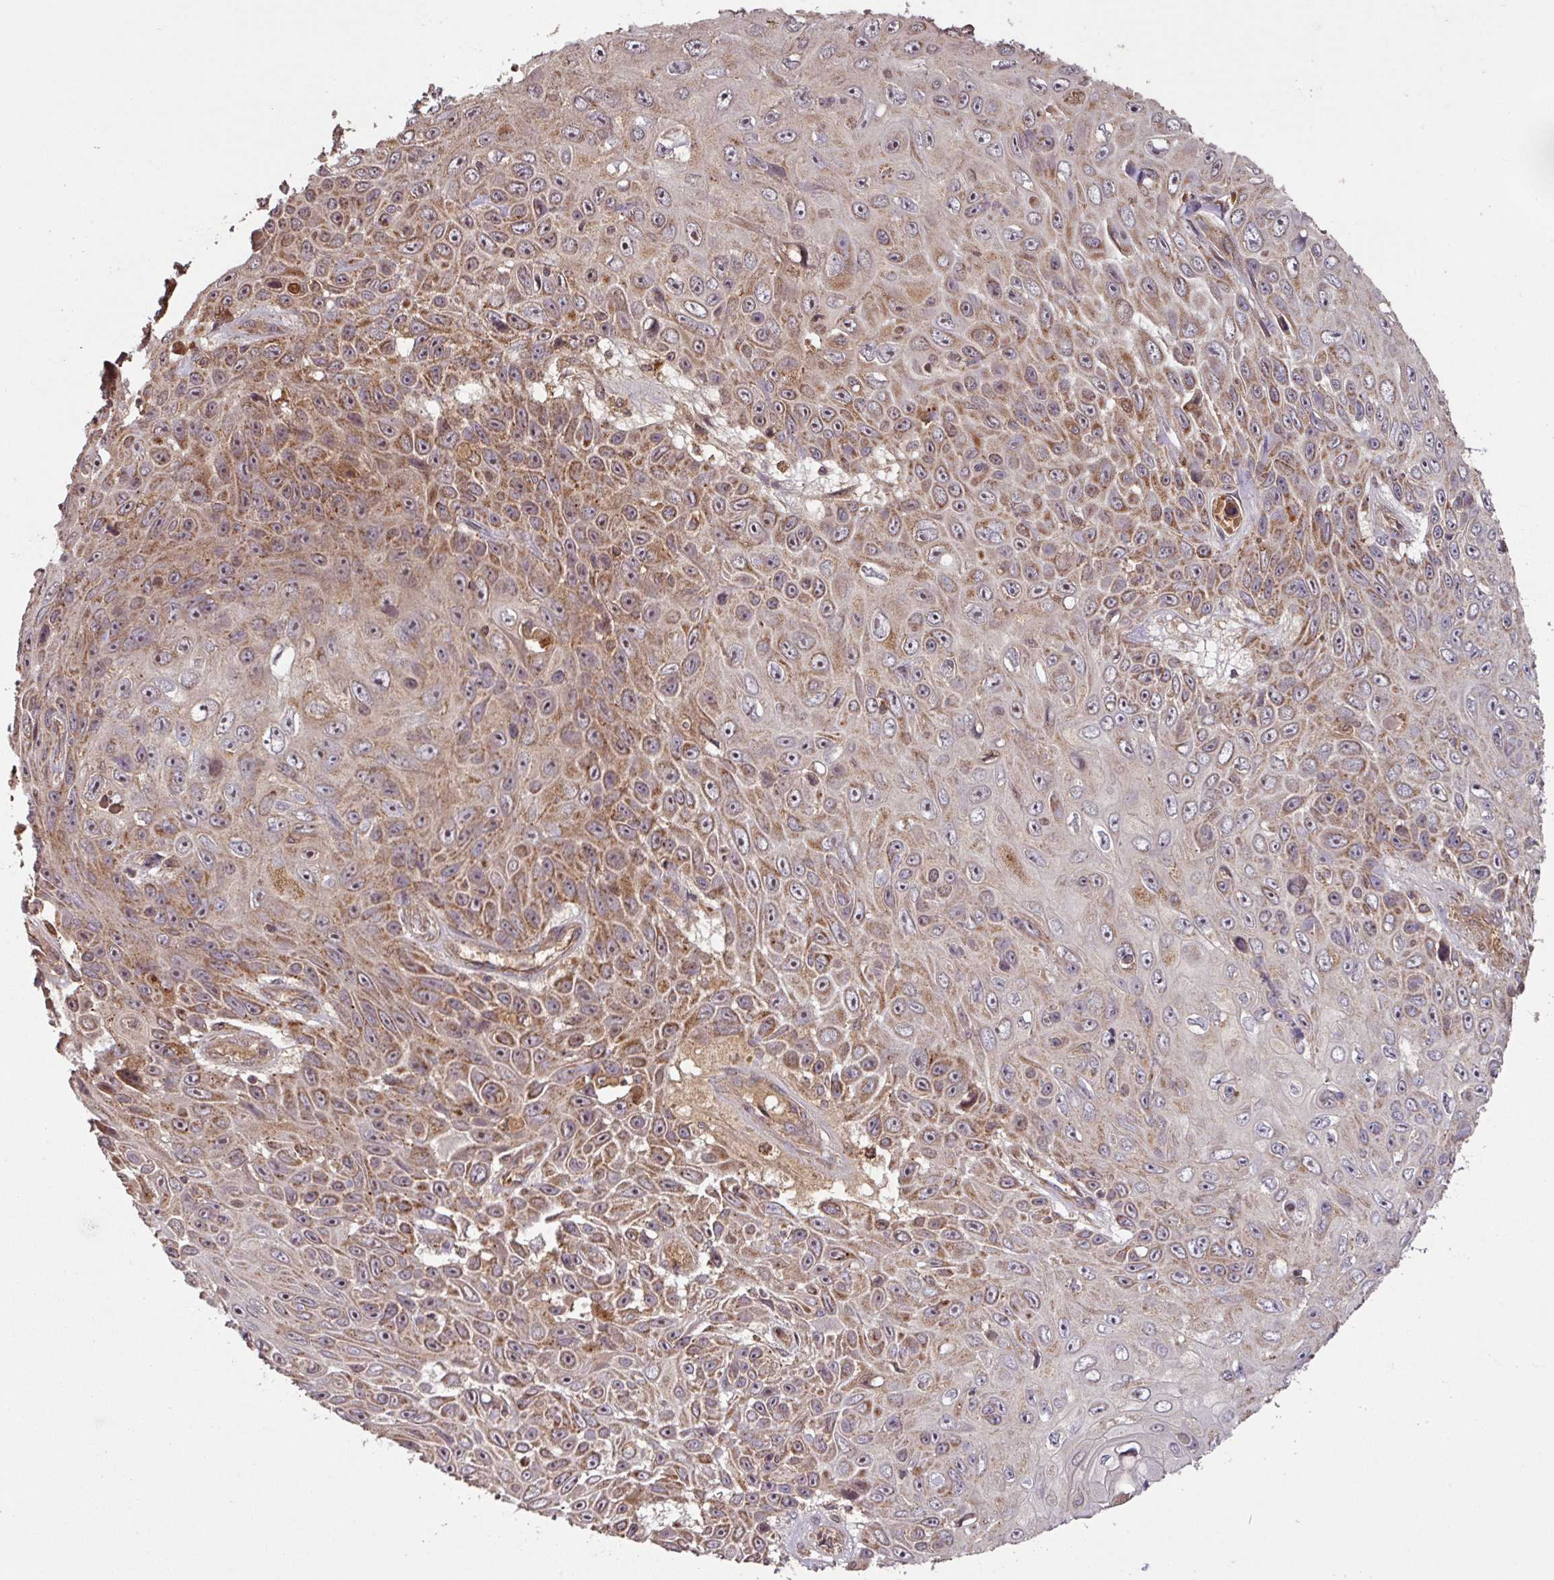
{"staining": {"intensity": "moderate", "quantity": ">75%", "location": "cytoplasmic/membranous"}, "tissue": "skin cancer", "cell_type": "Tumor cells", "image_type": "cancer", "snomed": [{"axis": "morphology", "description": "Squamous cell carcinoma, NOS"}, {"axis": "topography", "description": "Skin"}], "caption": "DAB (3,3'-diaminobenzidine) immunohistochemical staining of skin cancer reveals moderate cytoplasmic/membranous protein positivity in approximately >75% of tumor cells.", "gene": "MRRF", "patient": {"sex": "male", "age": 82}}